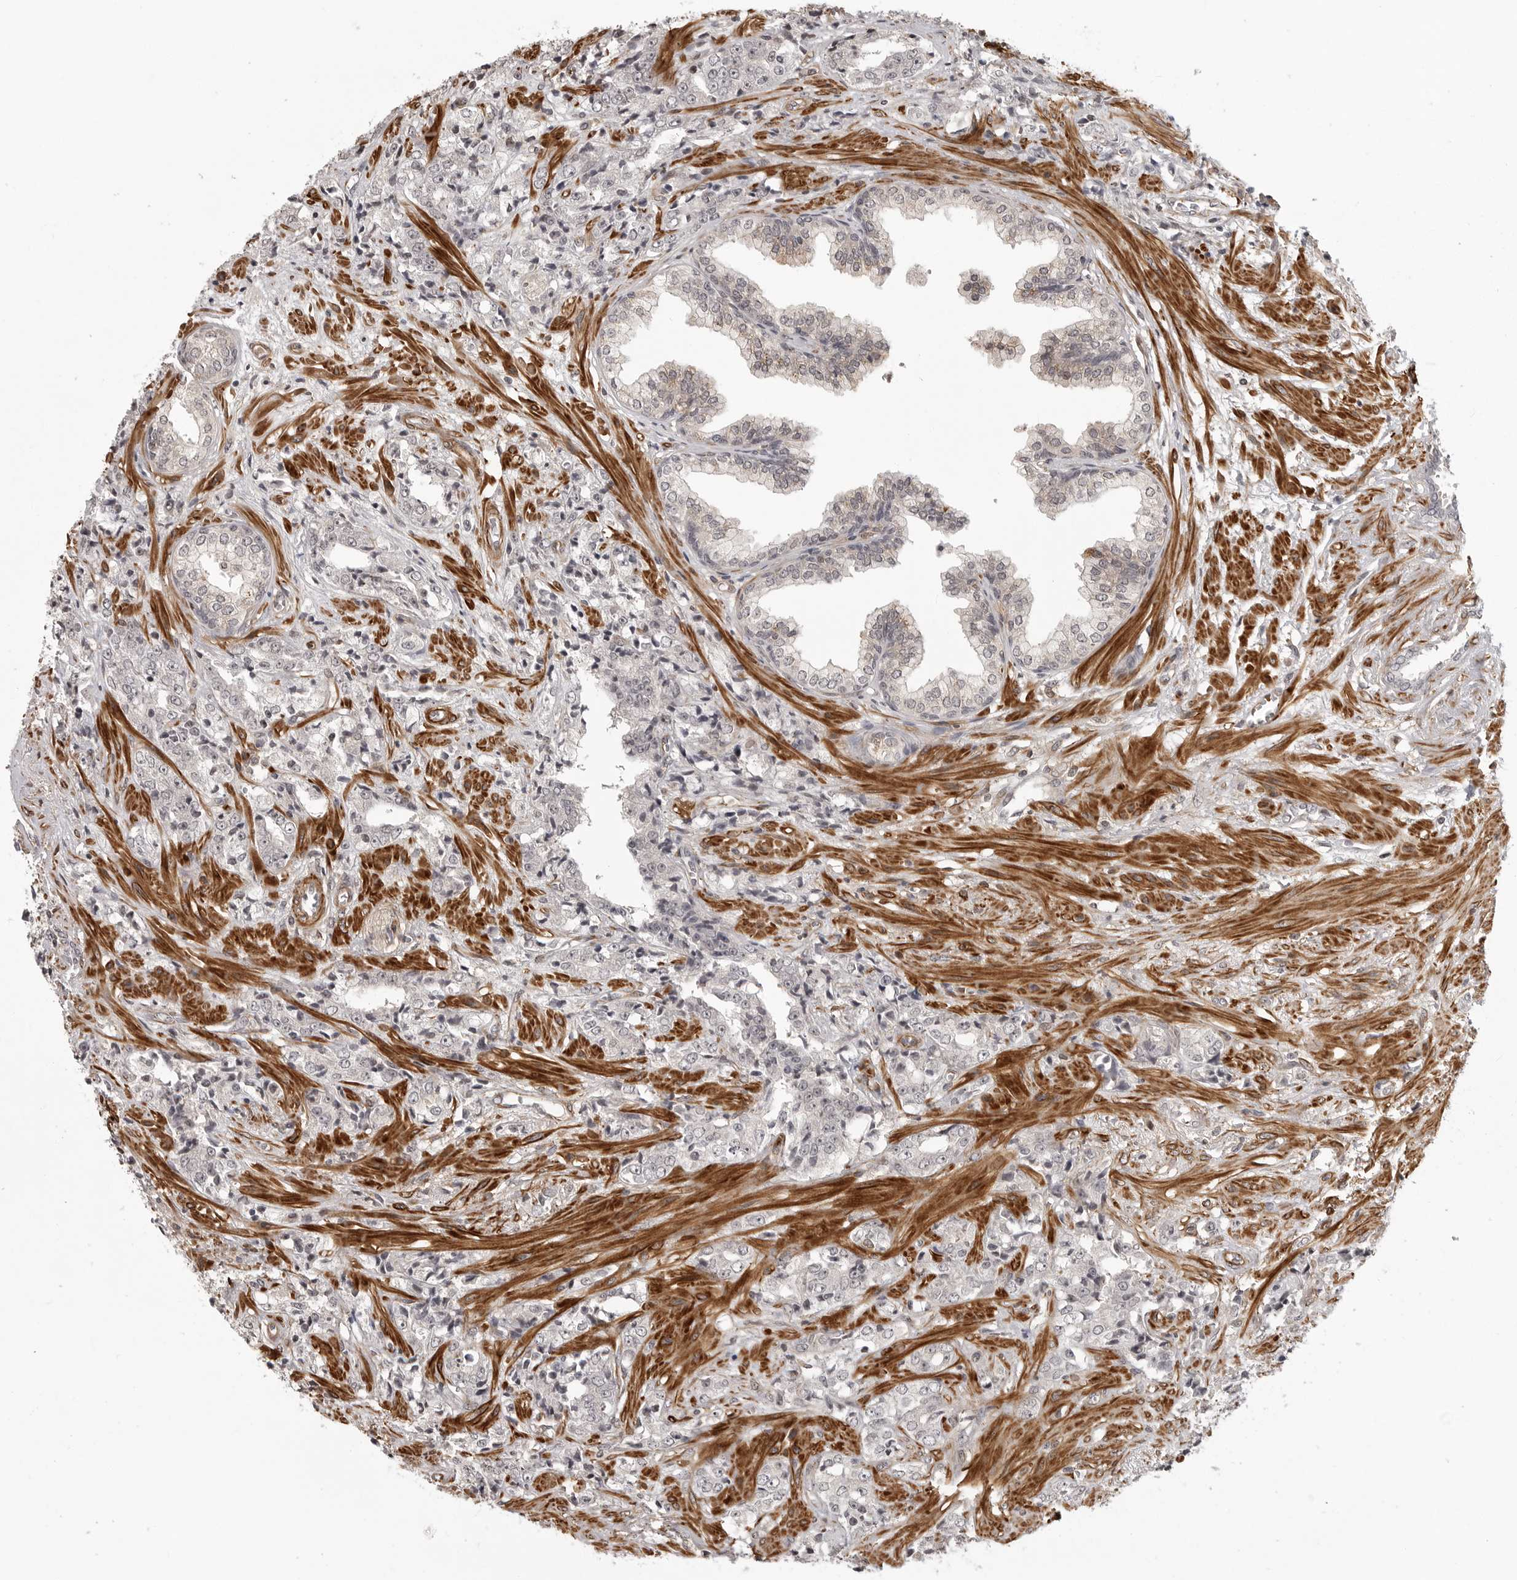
{"staining": {"intensity": "negative", "quantity": "none", "location": "none"}, "tissue": "prostate cancer", "cell_type": "Tumor cells", "image_type": "cancer", "snomed": [{"axis": "morphology", "description": "Adenocarcinoma, High grade"}, {"axis": "topography", "description": "Prostate"}], "caption": "Tumor cells show no significant expression in prostate cancer.", "gene": "TUT4", "patient": {"sex": "male", "age": 71}}